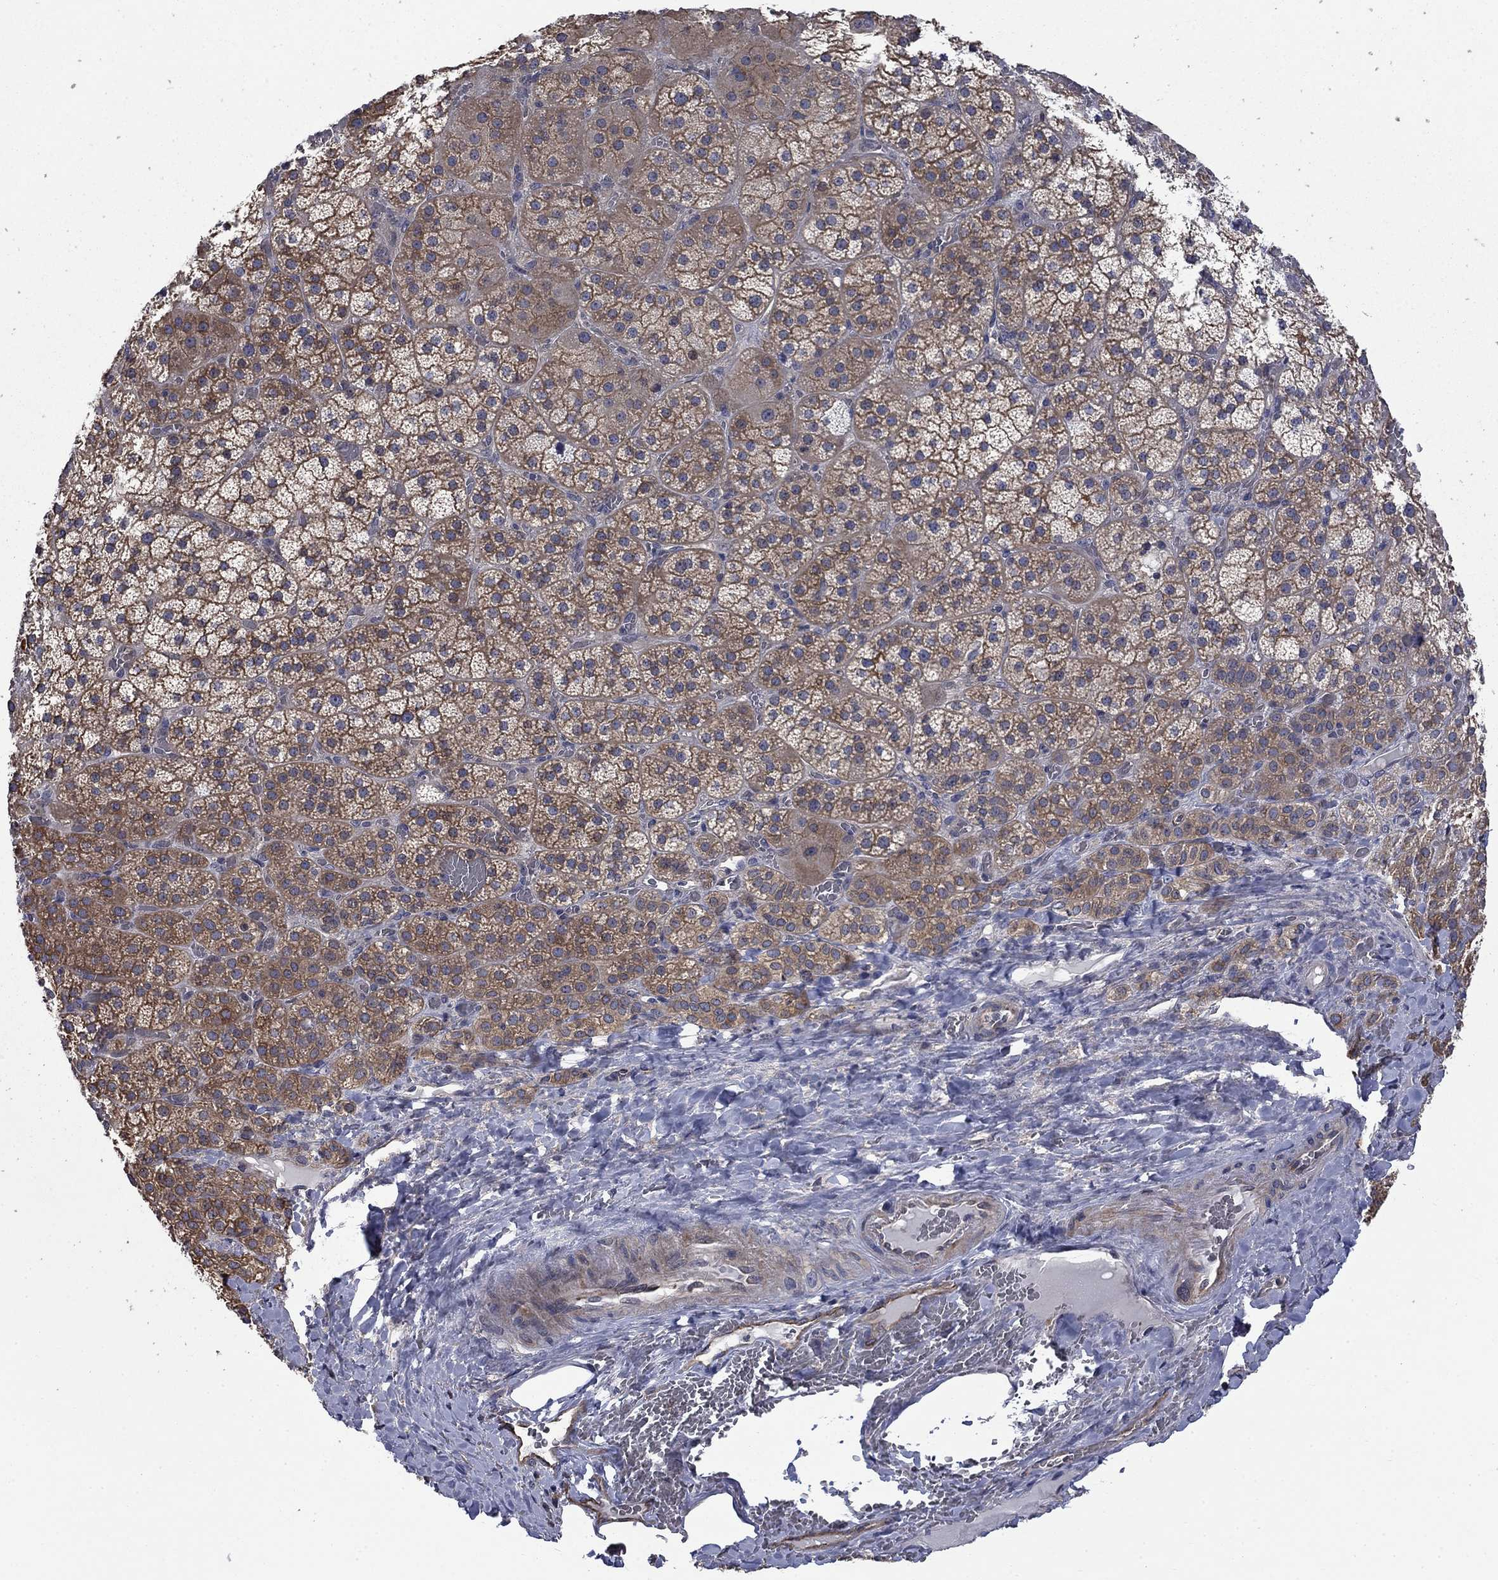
{"staining": {"intensity": "moderate", "quantity": ">75%", "location": "cytoplasmic/membranous"}, "tissue": "adrenal gland", "cell_type": "Glandular cells", "image_type": "normal", "snomed": [{"axis": "morphology", "description": "Normal tissue, NOS"}, {"axis": "topography", "description": "Adrenal gland"}], "caption": "Immunohistochemistry (IHC) histopathology image of normal human adrenal gland stained for a protein (brown), which shows medium levels of moderate cytoplasmic/membranous positivity in about >75% of glandular cells.", "gene": "PDZD2", "patient": {"sex": "male", "age": 57}}